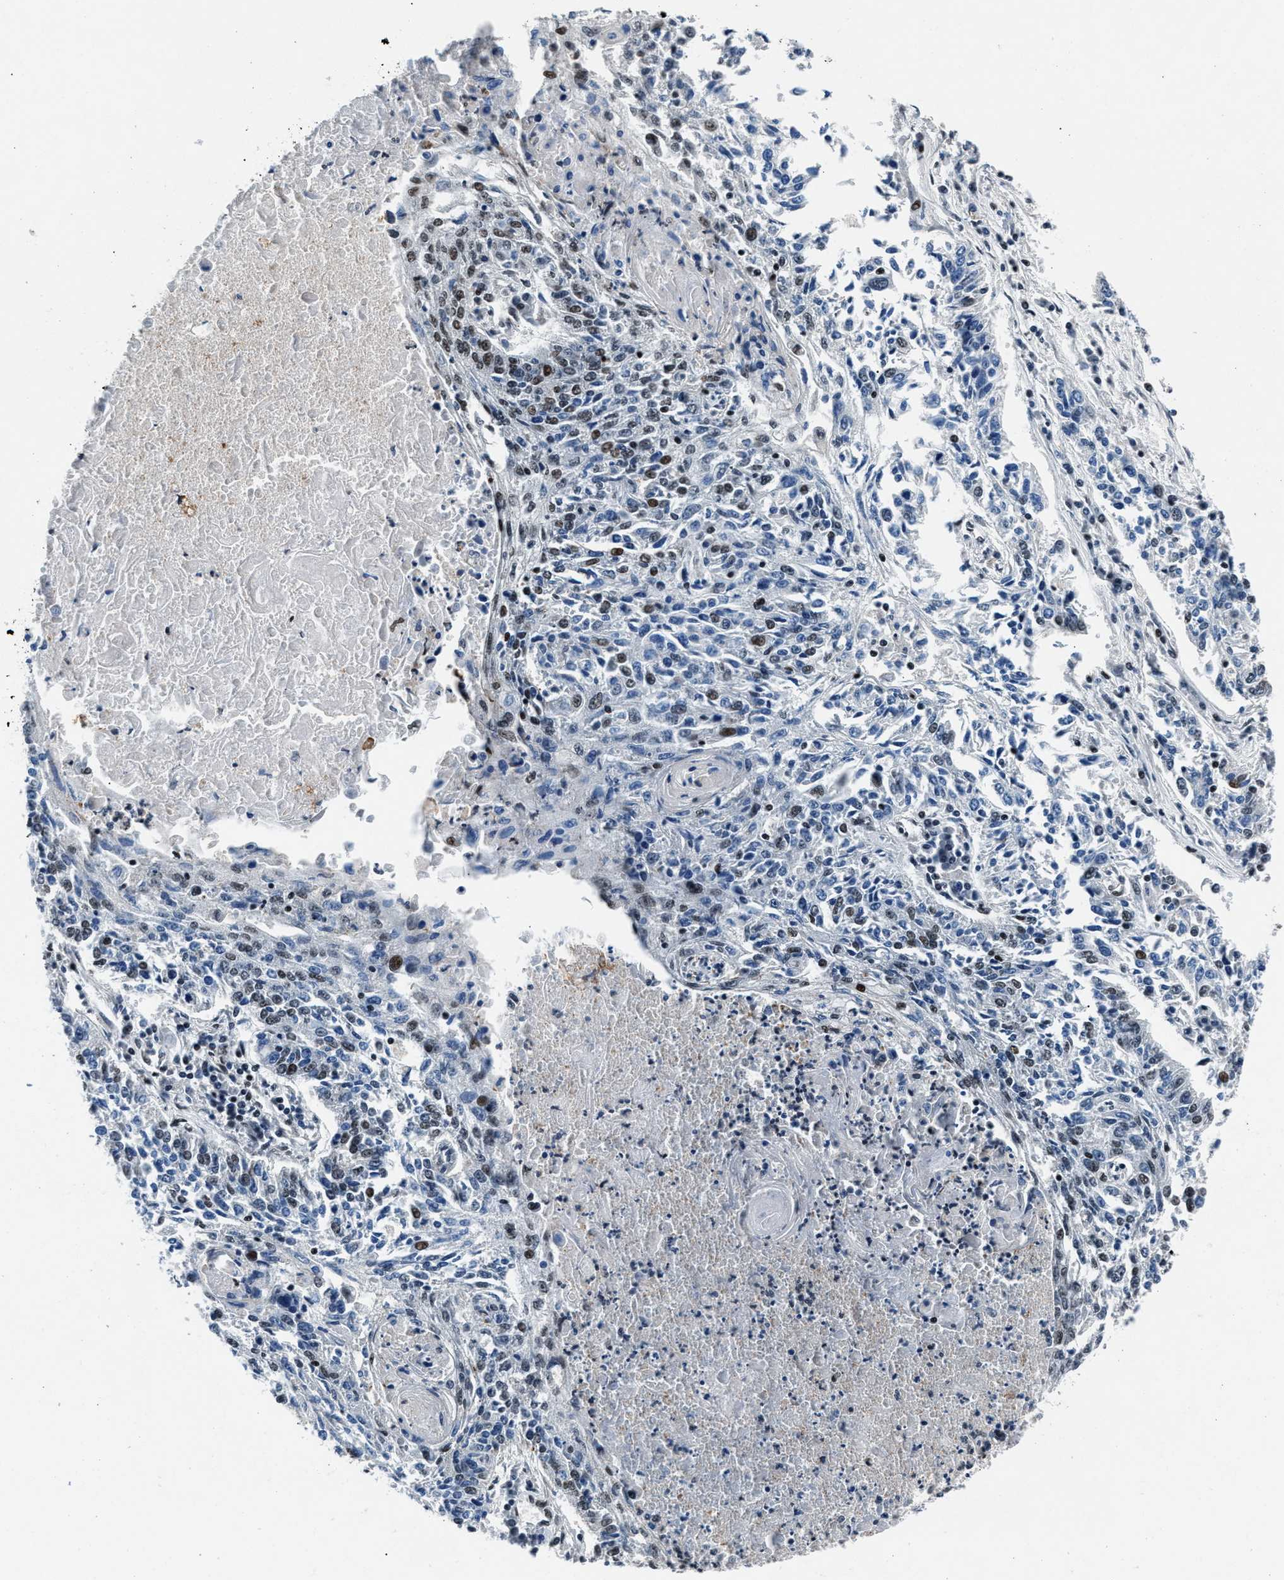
{"staining": {"intensity": "moderate", "quantity": "25%-75%", "location": "nuclear"}, "tissue": "lung cancer", "cell_type": "Tumor cells", "image_type": "cancer", "snomed": [{"axis": "morphology", "description": "Normal tissue, NOS"}, {"axis": "morphology", "description": "Squamous cell carcinoma, NOS"}, {"axis": "topography", "description": "Cartilage tissue"}, {"axis": "topography", "description": "Bronchus"}, {"axis": "topography", "description": "Lung"}], "caption": "An image of lung cancer (squamous cell carcinoma) stained for a protein displays moderate nuclear brown staining in tumor cells.", "gene": "PRRC2B", "patient": {"sex": "female", "age": 49}}